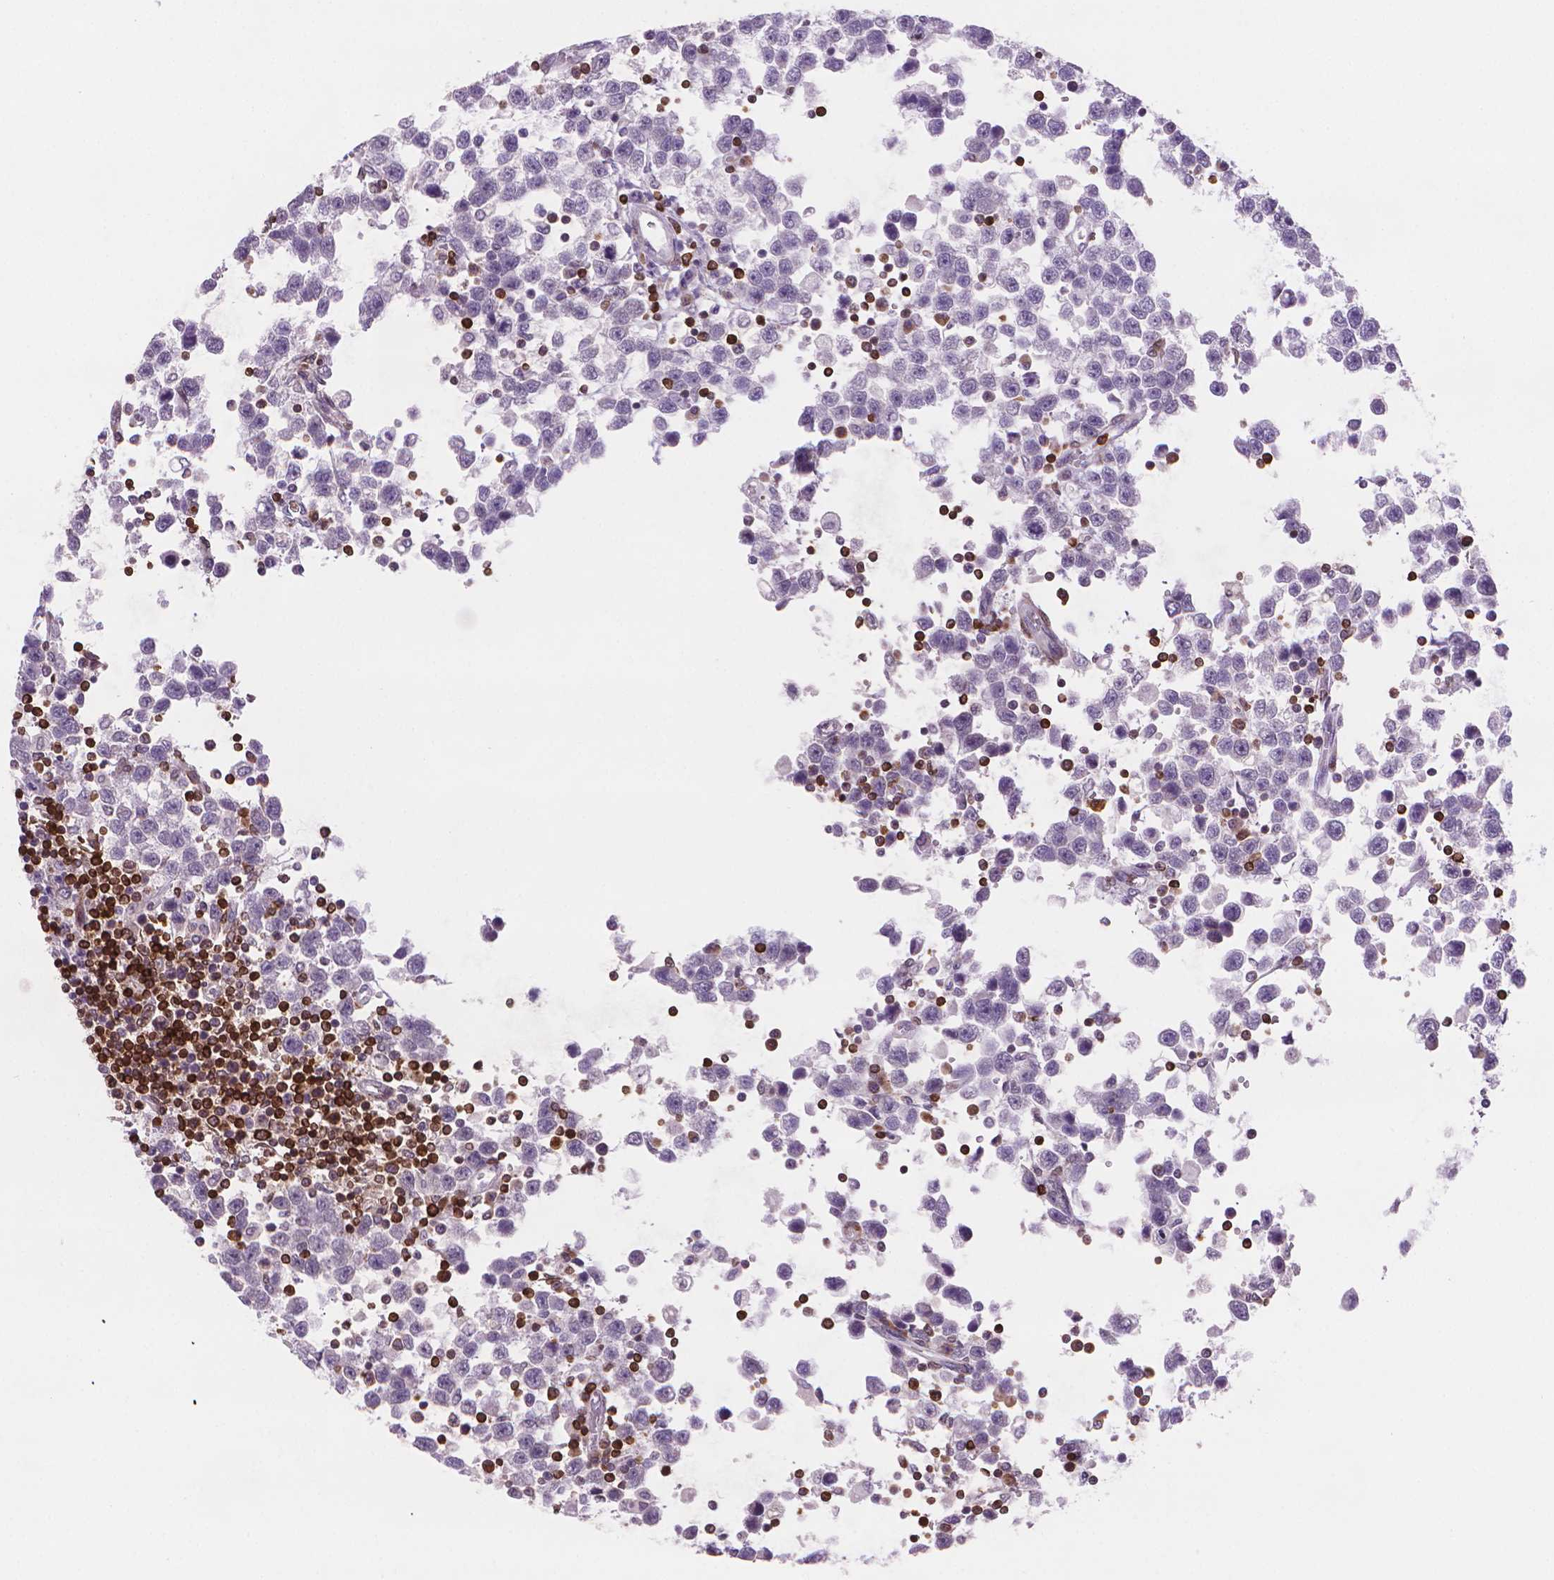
{"staining": {"intensity": "negative", "quantity": "none", "location": "none"}, "tissue": "testis cancer", "cell_type": "Tumor cells", "image_type": "cancer", "snomed": [{"axis": "morphology", "description": "Seminoma, NOS"}, {"axis": "topography", "description": "Testis"}], "caption": "Human seminoma (testis) stained for a protein using immunohistochemistry (IHC) exhibits no positivity in tumor cells.", "gene": "BCL2", "patient": {"sex": "male", "age": 34}}